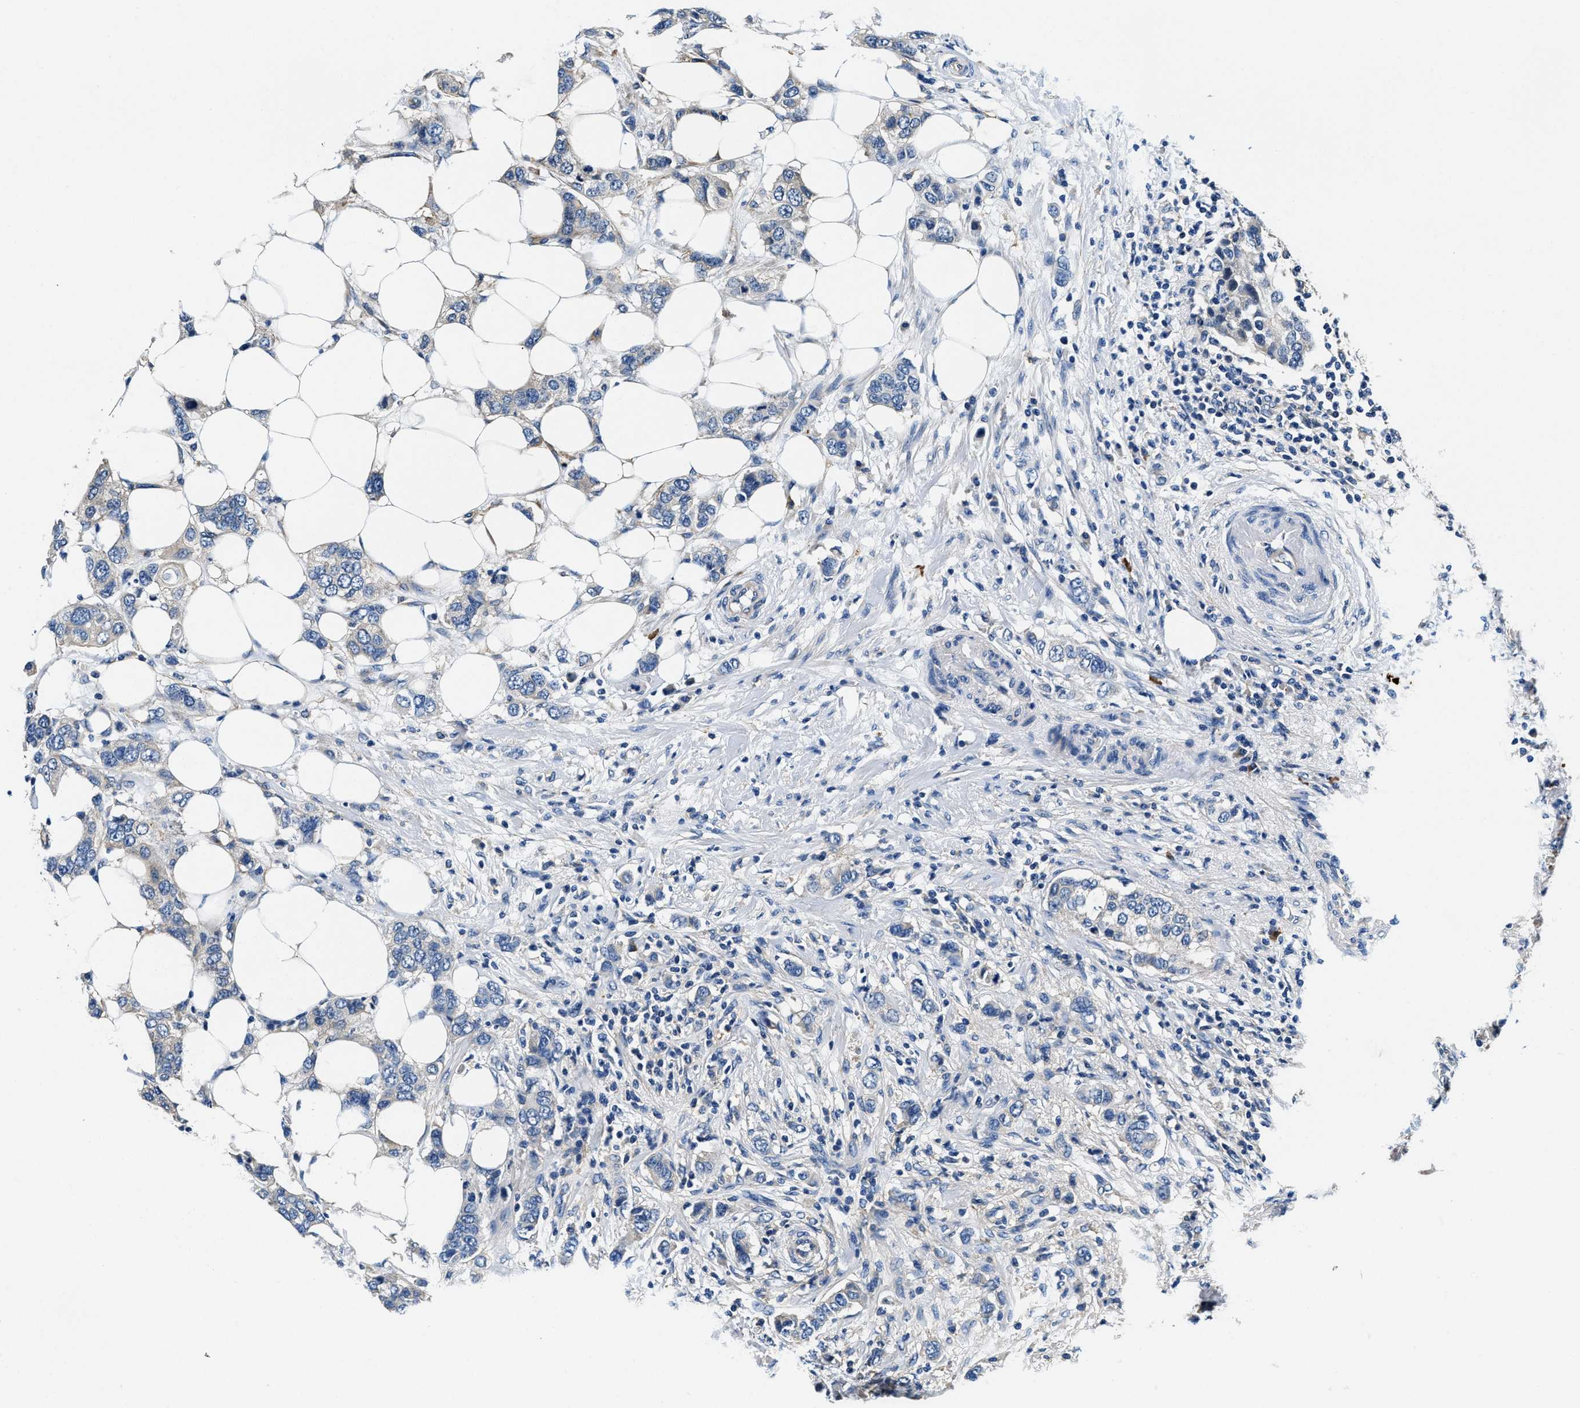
{"staining": {"intensity": "negative", "quantity": "none", "location": "none"}, "tissue": "breast cancer", "cell_type": "Tumor cells", "image_type": "cancer", "snomed": [{"axis": "morphology", "description": "Duct carcinoma"}, {"axis": "topography", "description": "Breast"}], "caption": "Immunohistochemical staining of breast cancer shows no significant positivity in tumor cells. (Brightfield microscopy of DAB (3,3'-diaminobenzidine) IHC at high magnification).", "gene": "ZFAND3", "patient": {"sex": "female", "age": 50}}